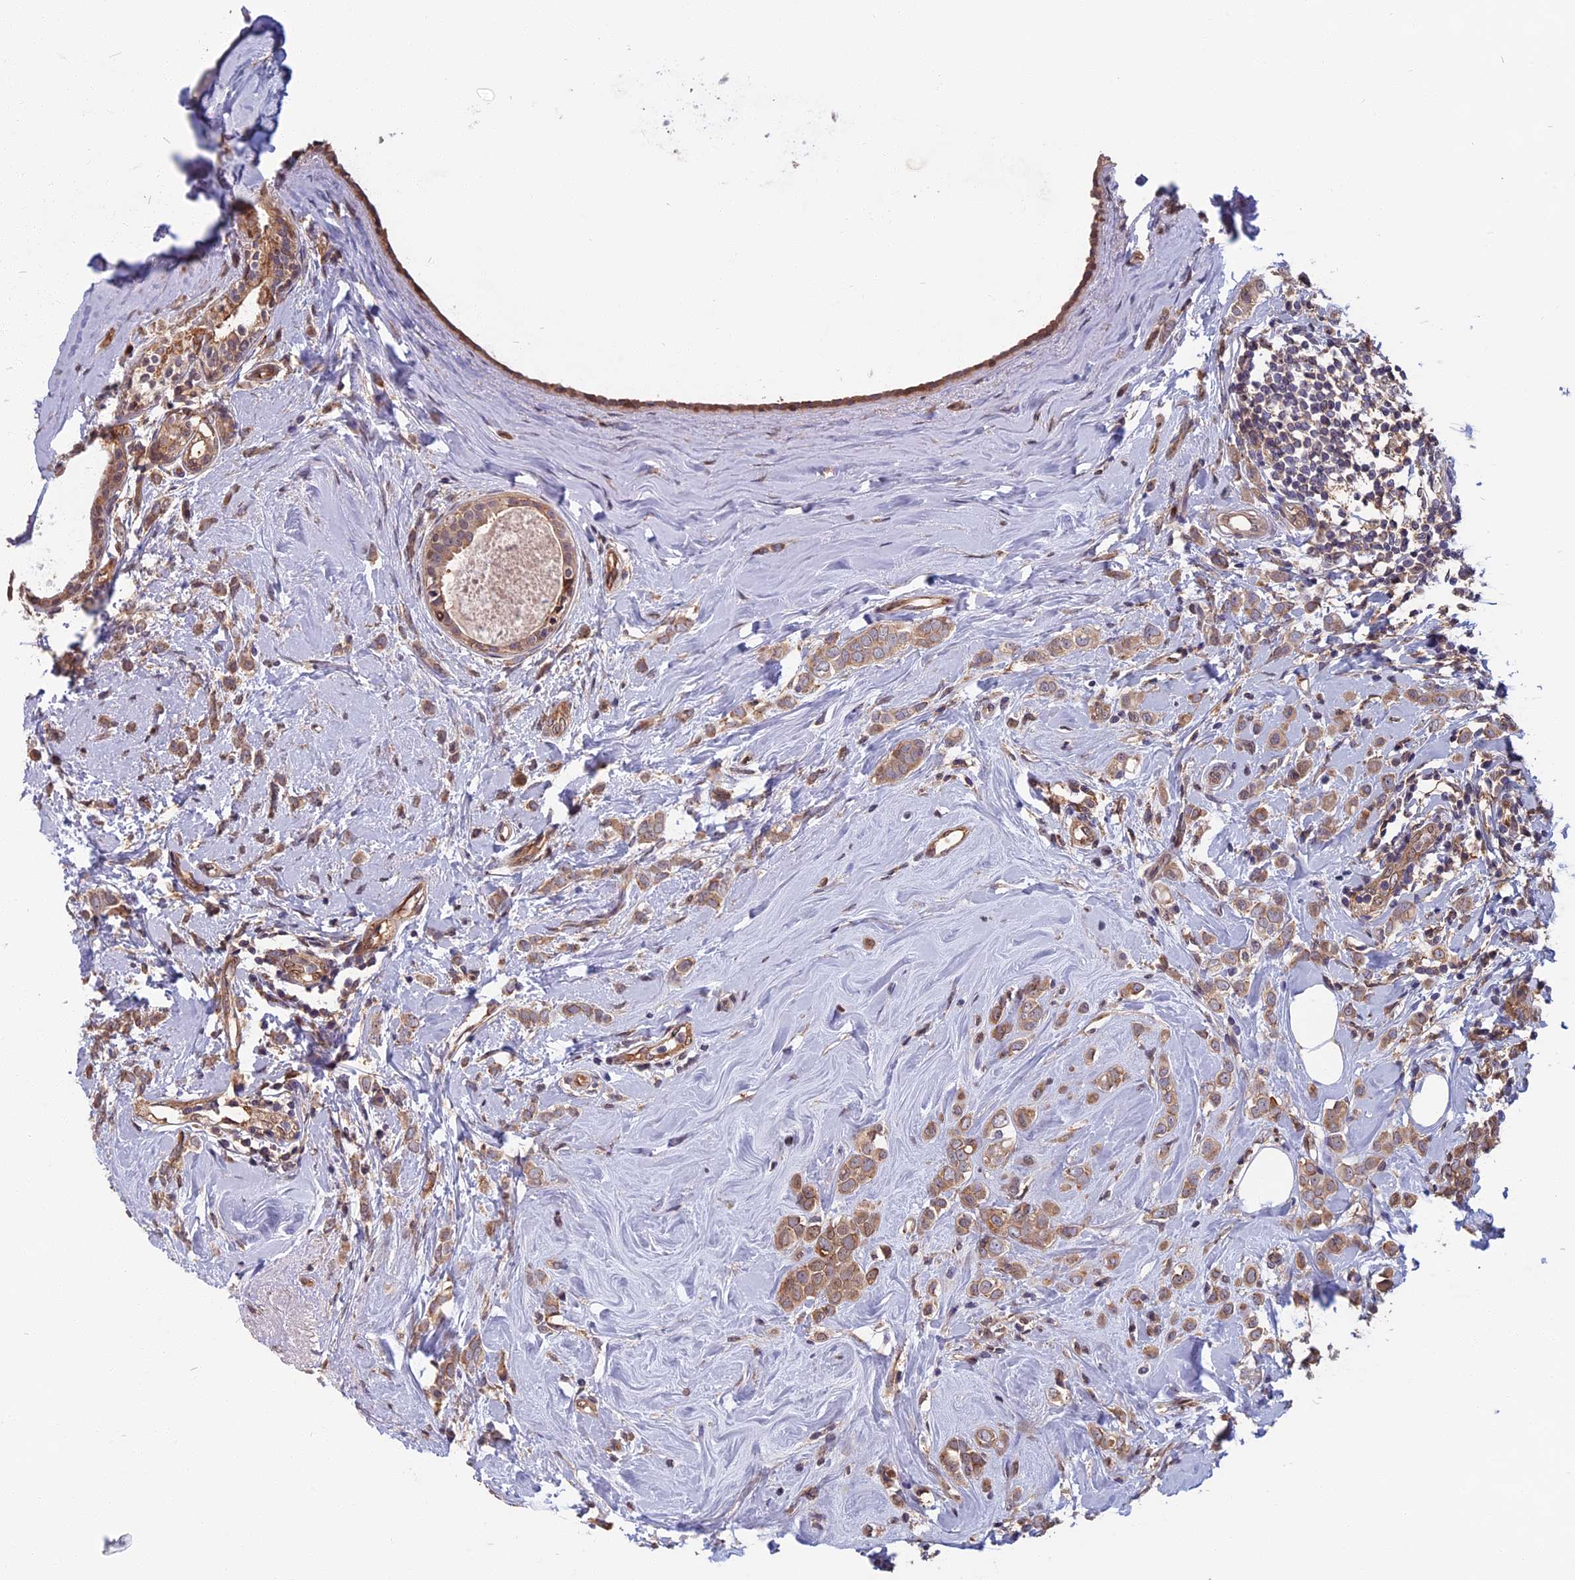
{"staining": {"intensity": "moderate", "quantity": ">75%", "location": "cytoplasmic/membranous"}, "tissue": "breast cancer", "cell_type": "Tumor cells", "image_type": "cancer", "snomed": [{"axis": "morphology", "description": "Lobular carcinoma"}, {"axis": "topography", "description": "Breast"}], "caption": "A micrograph of human breast lobular carcinoma stained for a protein reveals moderate cytoplasmic/membranous brown staining in tumor cells.", "gene": "SPG11", "patient": {"sex": "female", "age": 47}}